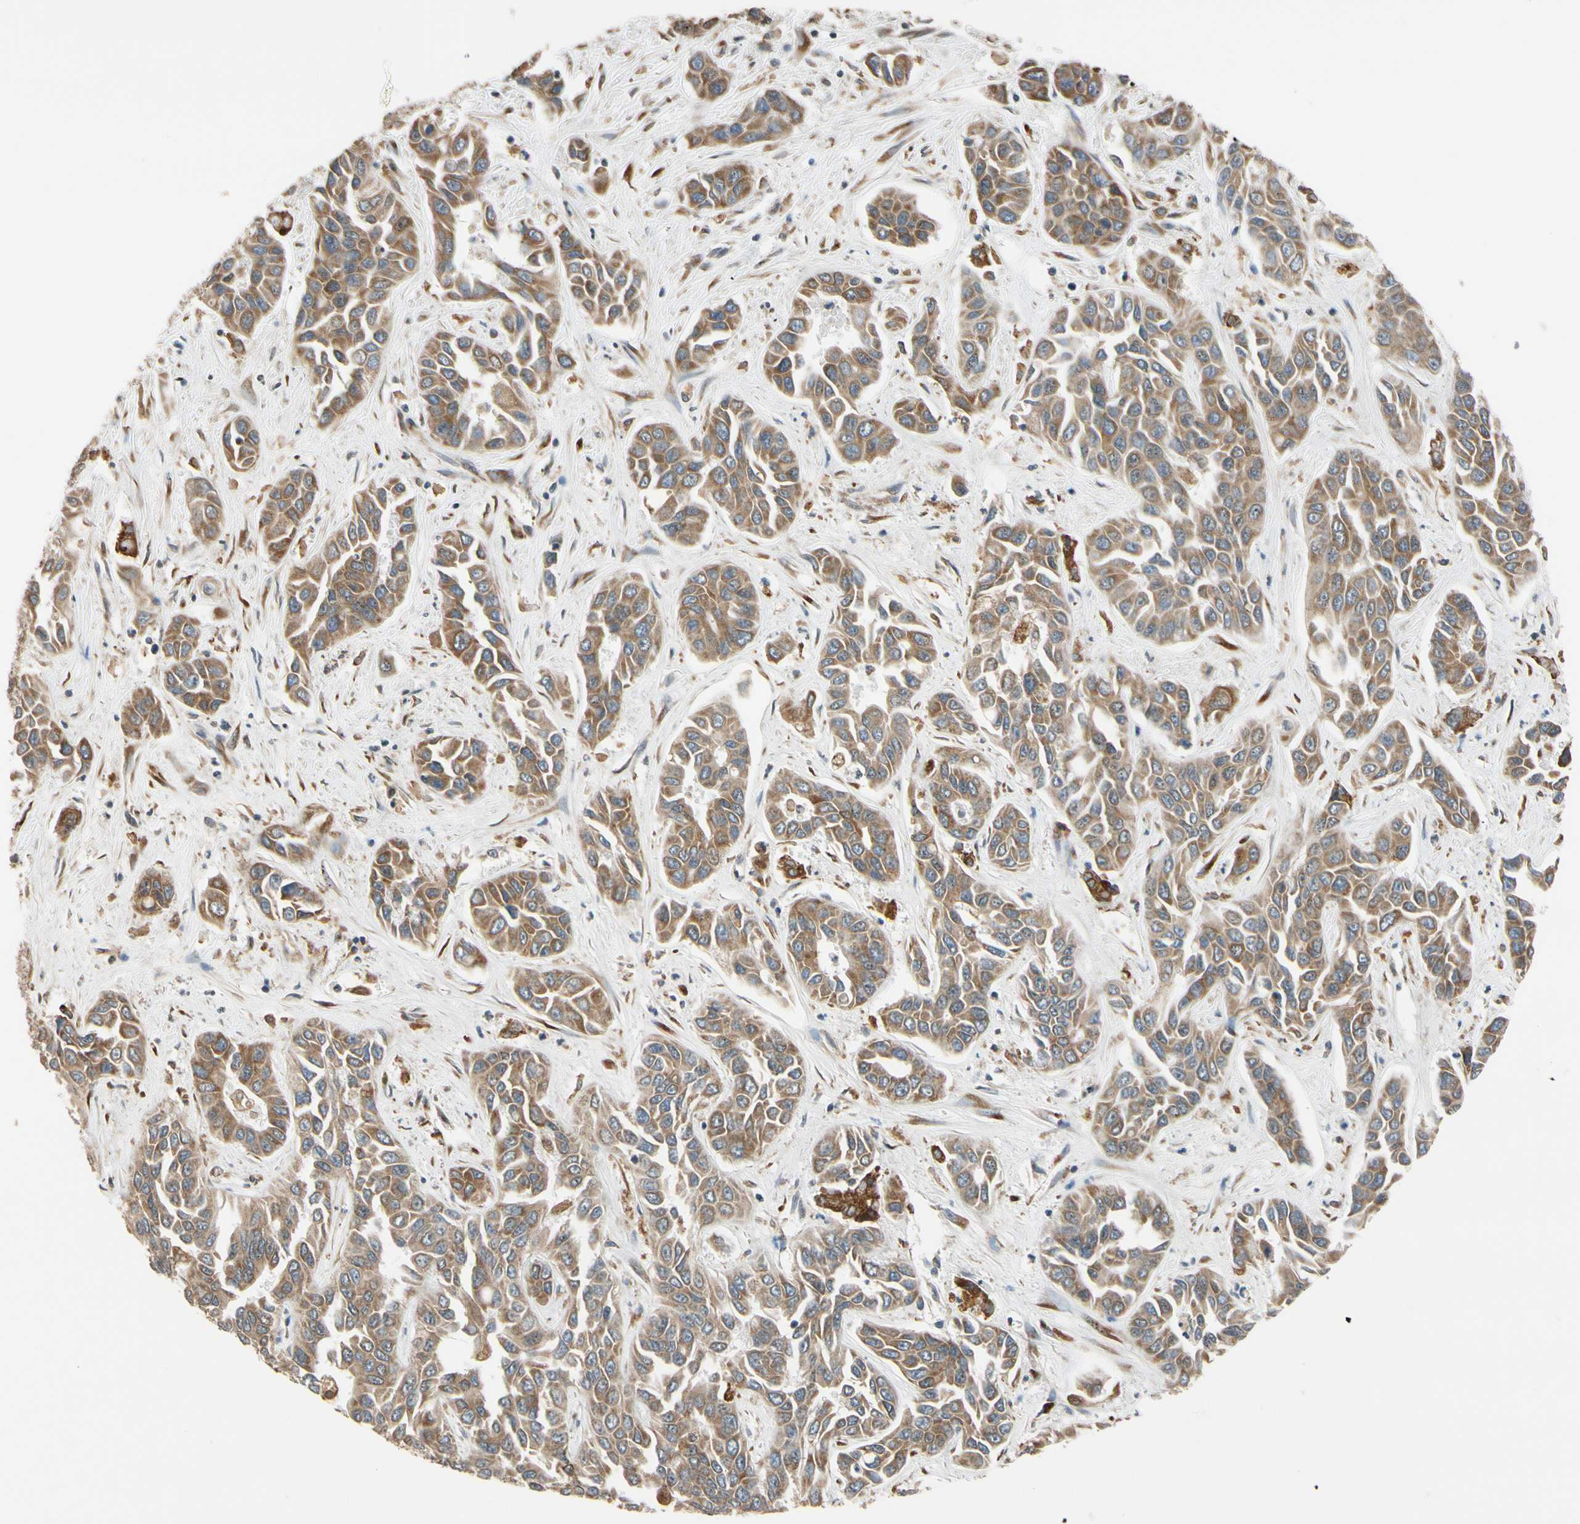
{"staining": {"intensity": "moderate", "quantity": ">75%", "location": "cytoplasmic/membranous"}, "tissue": "liver cancer", "cell_type": "Tumor cells", "image_type": "cancer", "snomed": [{"axis": "morphology", "description": "Cholangiocarcinoma"}, {"axis": "topography", "description": "Liver"}], "caption": "An image of liver cancer stained for a protein demonstrates moderate cytoplasmic/membranous brown staining in tumor cells.", "gene": "RPN2", "patient": {"sex": "female", "age": 52}}